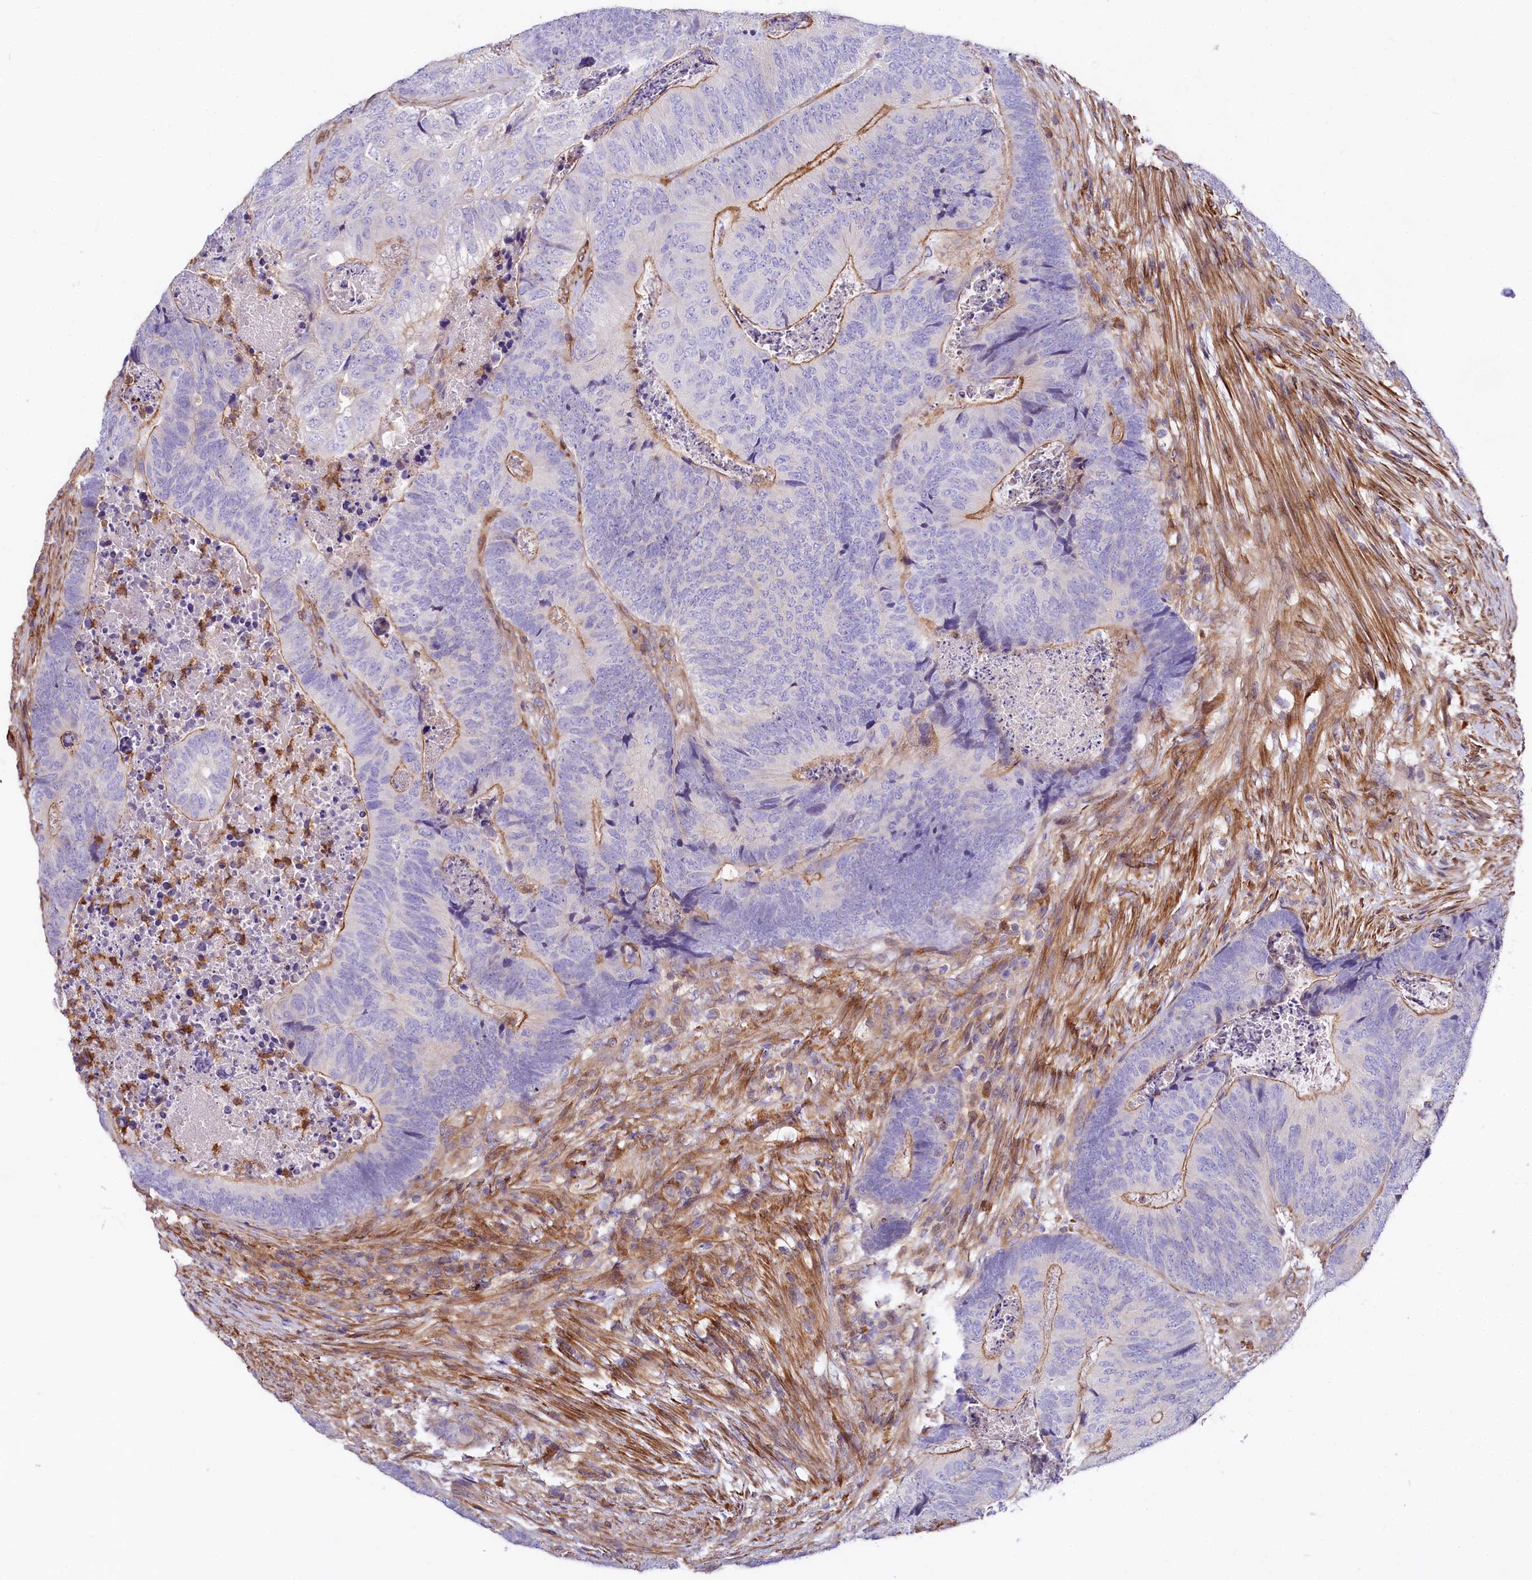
{"staining": {"intensity": "moderate", "quantity": "<25%", "location": "cytoplasmic/membranous"}, "tissue": "colorectal cancer", "cell_type": "Tumor cells", "image_type": "cancer", "snomed": [{"axis": "morphology", "description": "Adenocarcinoma, NOS"}, {"axis": "topography", "description": "Colon"}], "caption": "Adenocarcinoma (colorectal) stained with DAB (3,3'-diaminobenzidine) immunohistochemistry shows low levels of moderate cytoplasmic/membranous staining in about <25% of tumor cells.", "gene": "FCHSD2", "patient": {"sex": "female", "age": 67}}